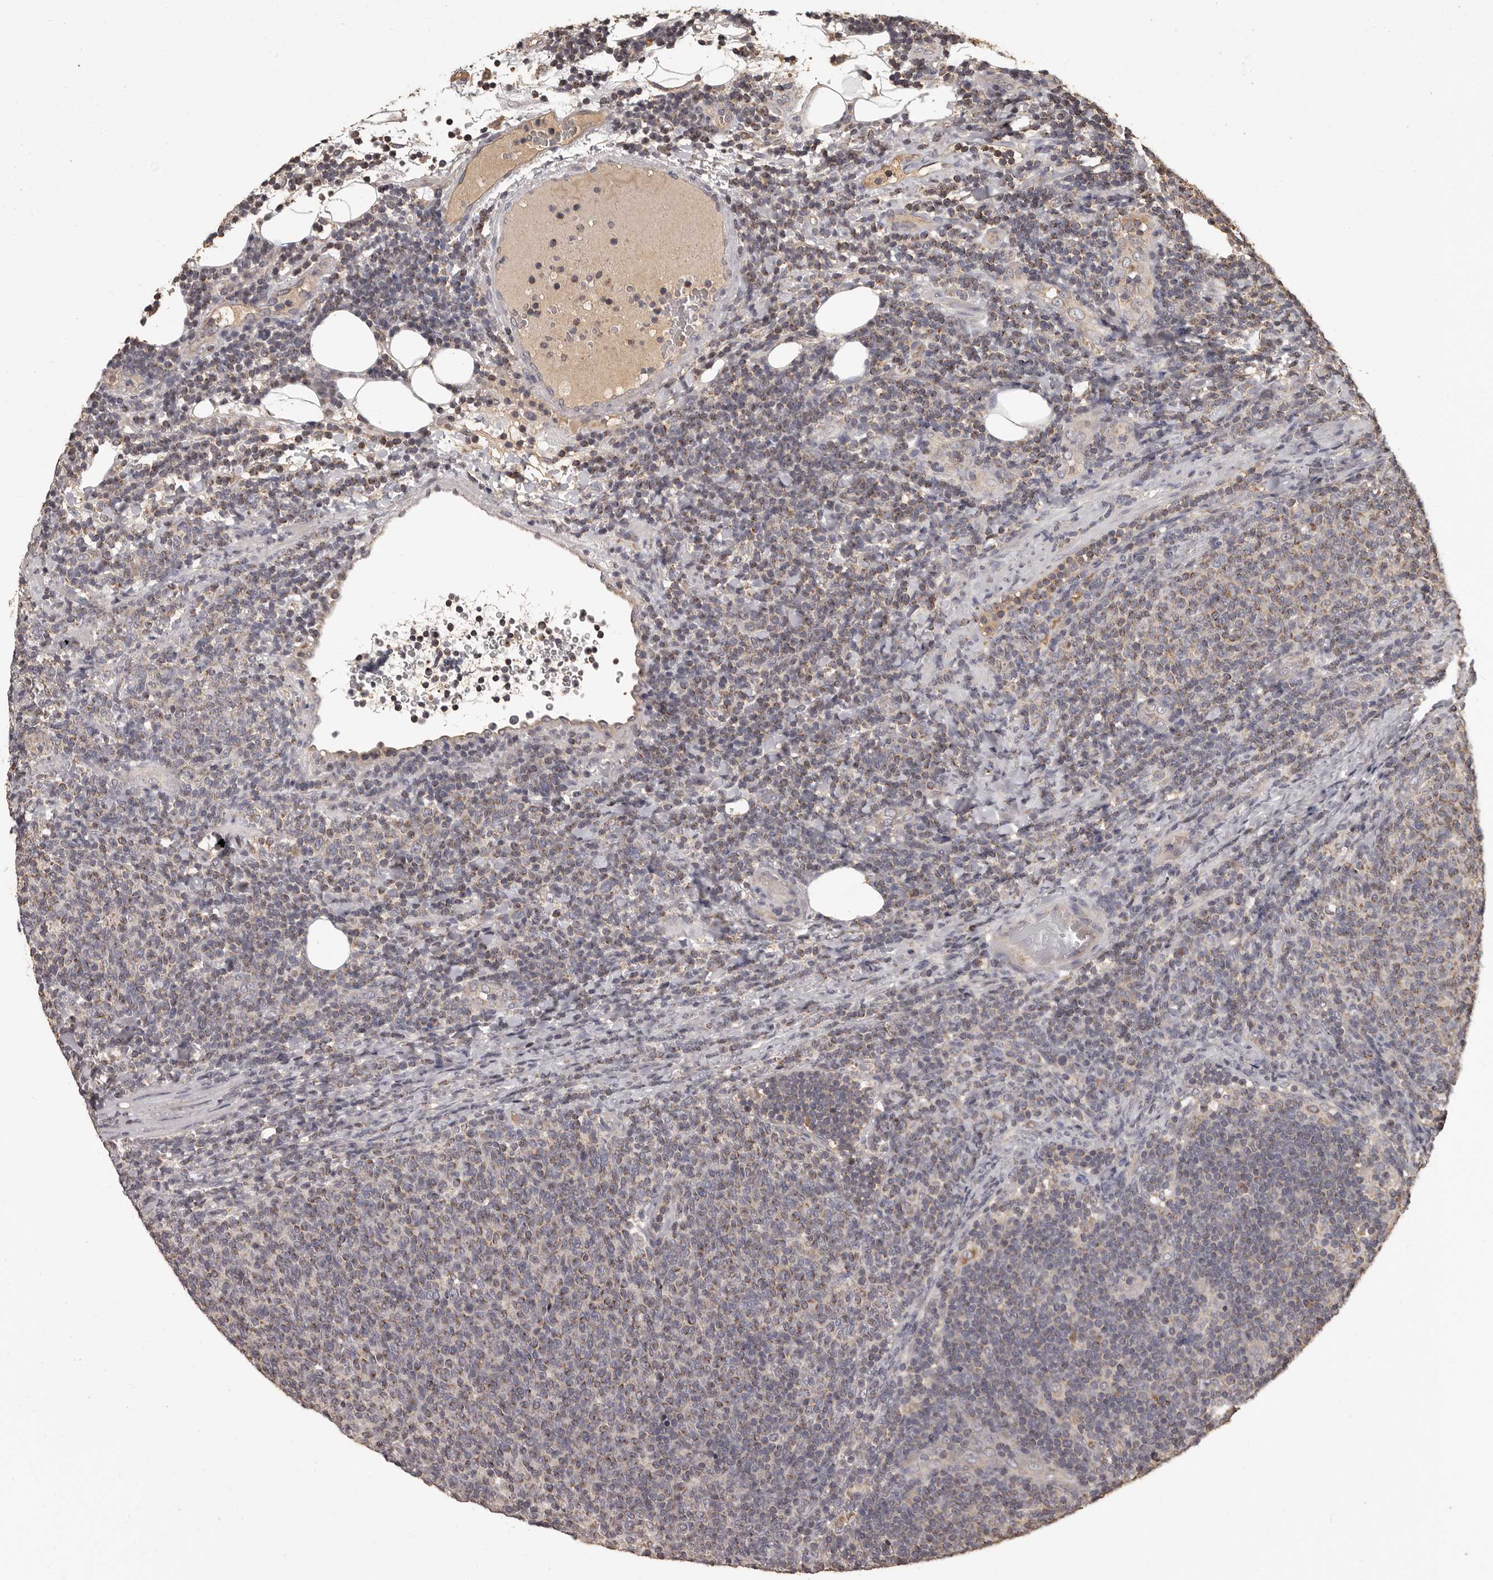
{"staining": {"intensity": "moderate", "quantity": "<25%", "location": "cytoplasmic/membranous"}, "tissue": "lymphoma", "cell_type": "Tumor cells", "image_type": "cancer", "snomed": [{"axis": "morphology", "description": "Malignant lymphoma, non-Hodgkin's type, Low grade"}, {"axis": "topography", "description": "Lymph node"}], "caption": "High-power microscopy captured an immunohistochemistry micrograph of lymphoma, revealing moderate cytoplasmic/membranous staining in approximately <25% of tumor cells. (DAB (3,3'-diaminobenzidine) IHC, brown staining for protein, blue staining for nuclei).", "gene": "MGAT5", "patient": {"sex": "male", "age": 66}}